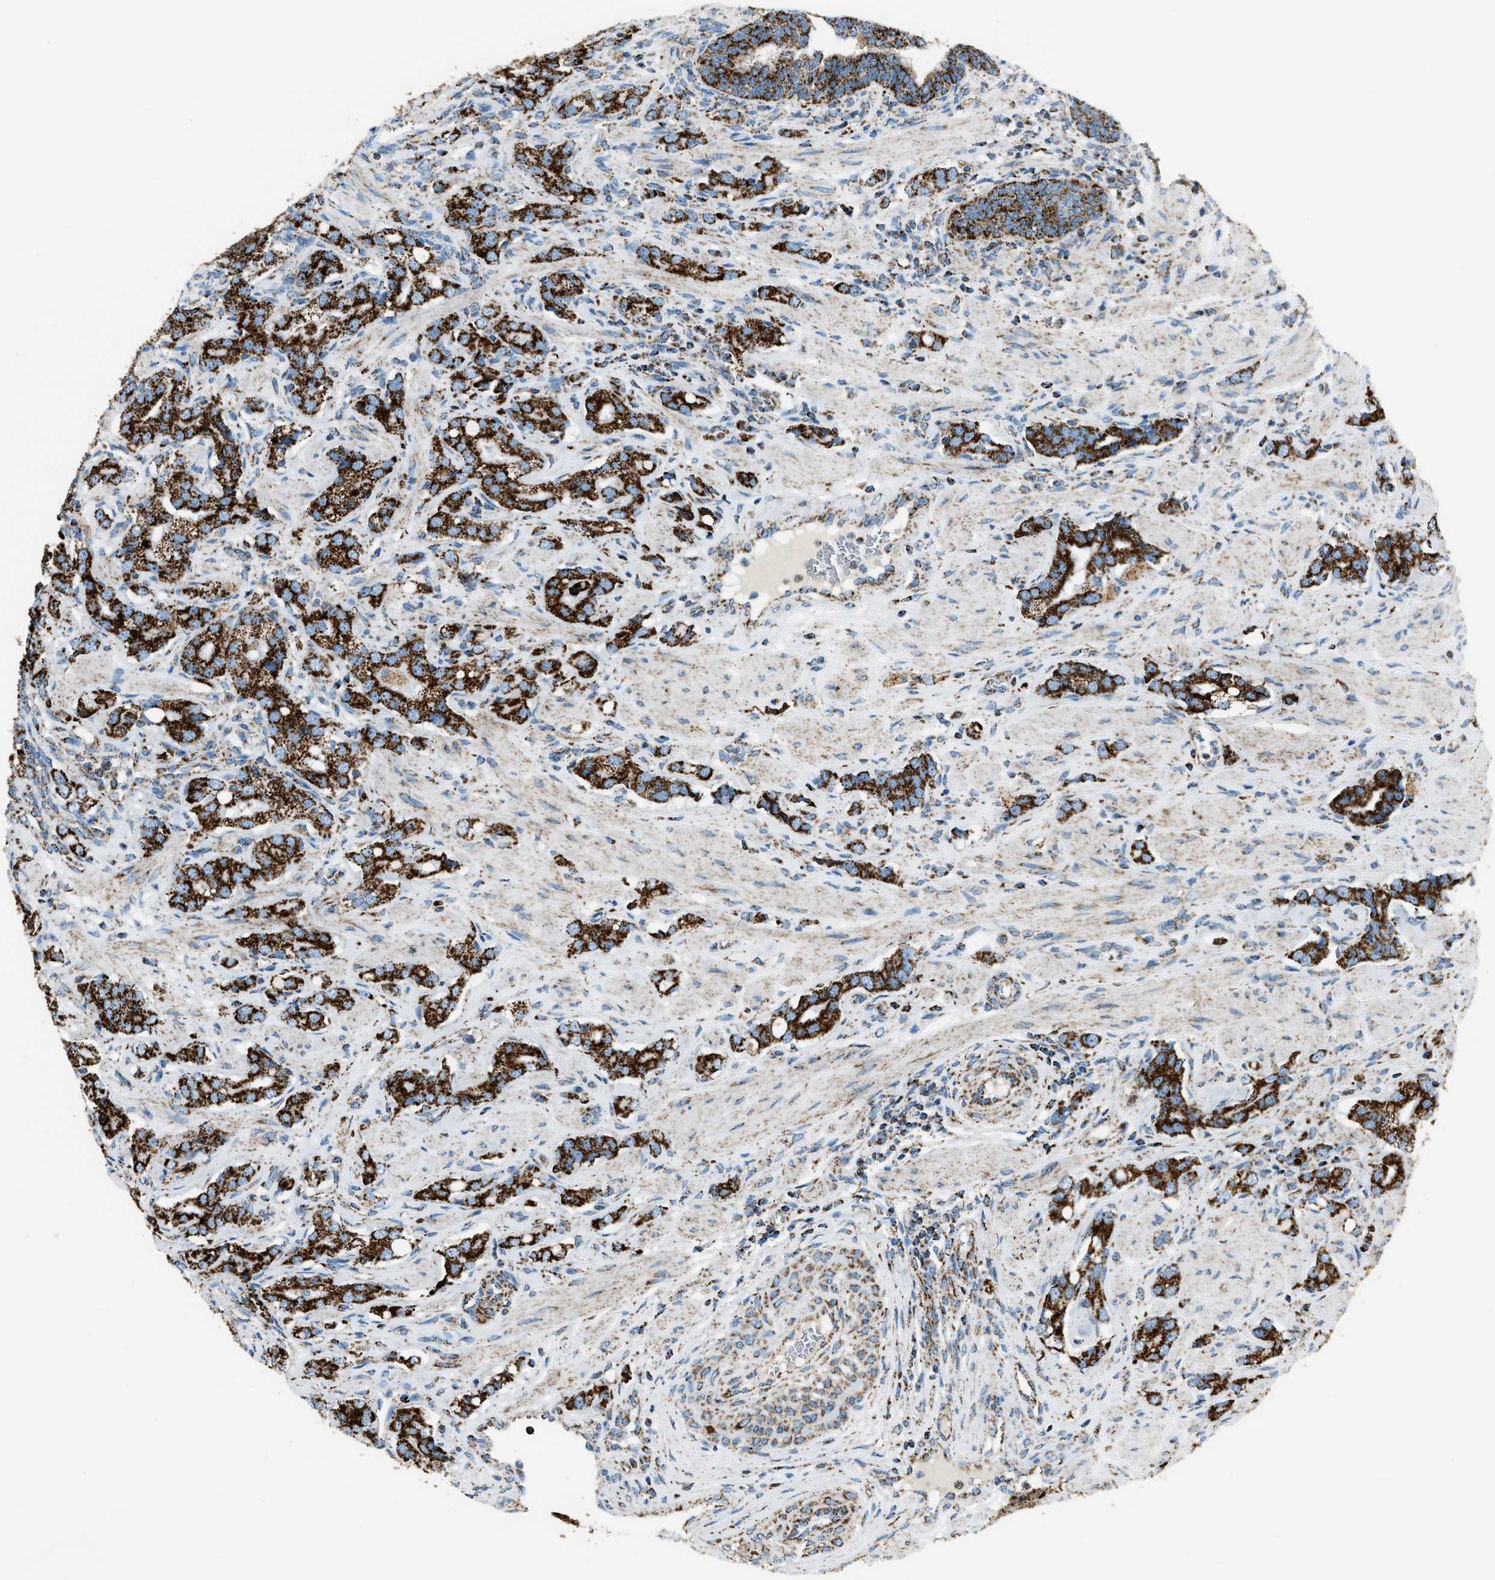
{"staining": {"intensity": "strong", "quantity": ">75%", "location": "cytoplasmic/membranous"}, "tissue": "prostate cancer", "cell_type": "Tumor cells", "image_type": "cancer", "snomed": [{"axis": "morphology", "description": "Adenocarcinoma, High grade"}, {"axis": "topography", "description": "Prostate"}], "caption": "A high-resolution image shows immunohistochemistry (IHC) staining of prostate high-grade adenocarcinoma, which shows strong cytoplasmic/membranous staining in approximately >75% of tumor cells. (IHC, brightfield microscopy, high magnification).", "gene": "MDH2", "patient": {"sex": "male", "age": 52}}